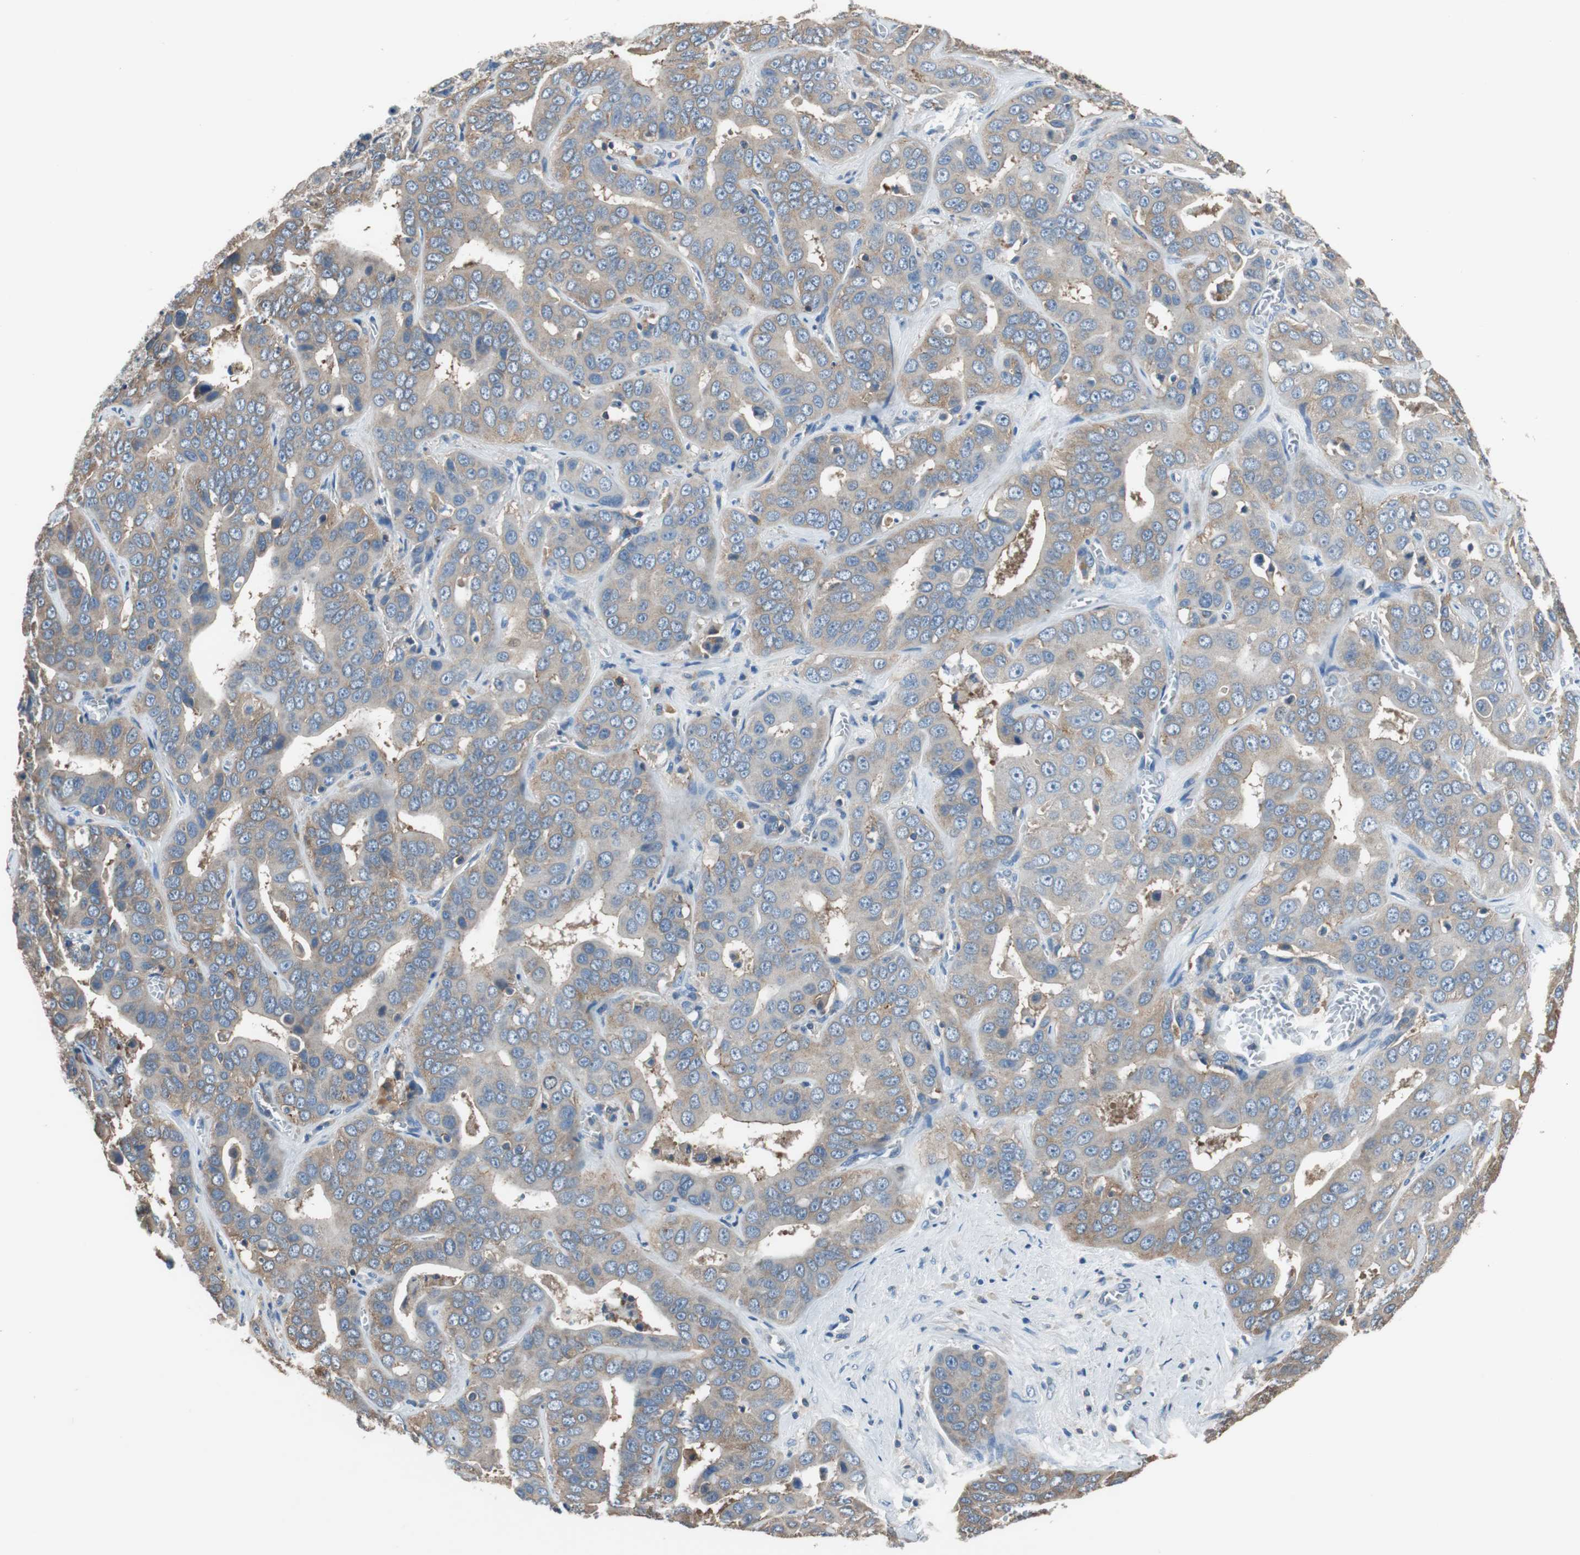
{"staining": {"intensity": "weak", "quantity": "25%-75%", "location": "cytoplasmic/membranous"}, "tissue": "liver cancer", "cell_type": "Tumor cells", "image_type": "cancer", "snomed": [{"axis": "morphology", "description": "Cholangiocarcinoma"}, {"axis": "topography", "description": "Liver"}], "caption": "Liver cancer tissue shows weak cytoplasmic/membranous positivity in approximately 25%-75% of tumor cells, visualized by immunohistochemistry.", "gene": "PRKCA", "patient": {"sex": "female", "age": 52}}